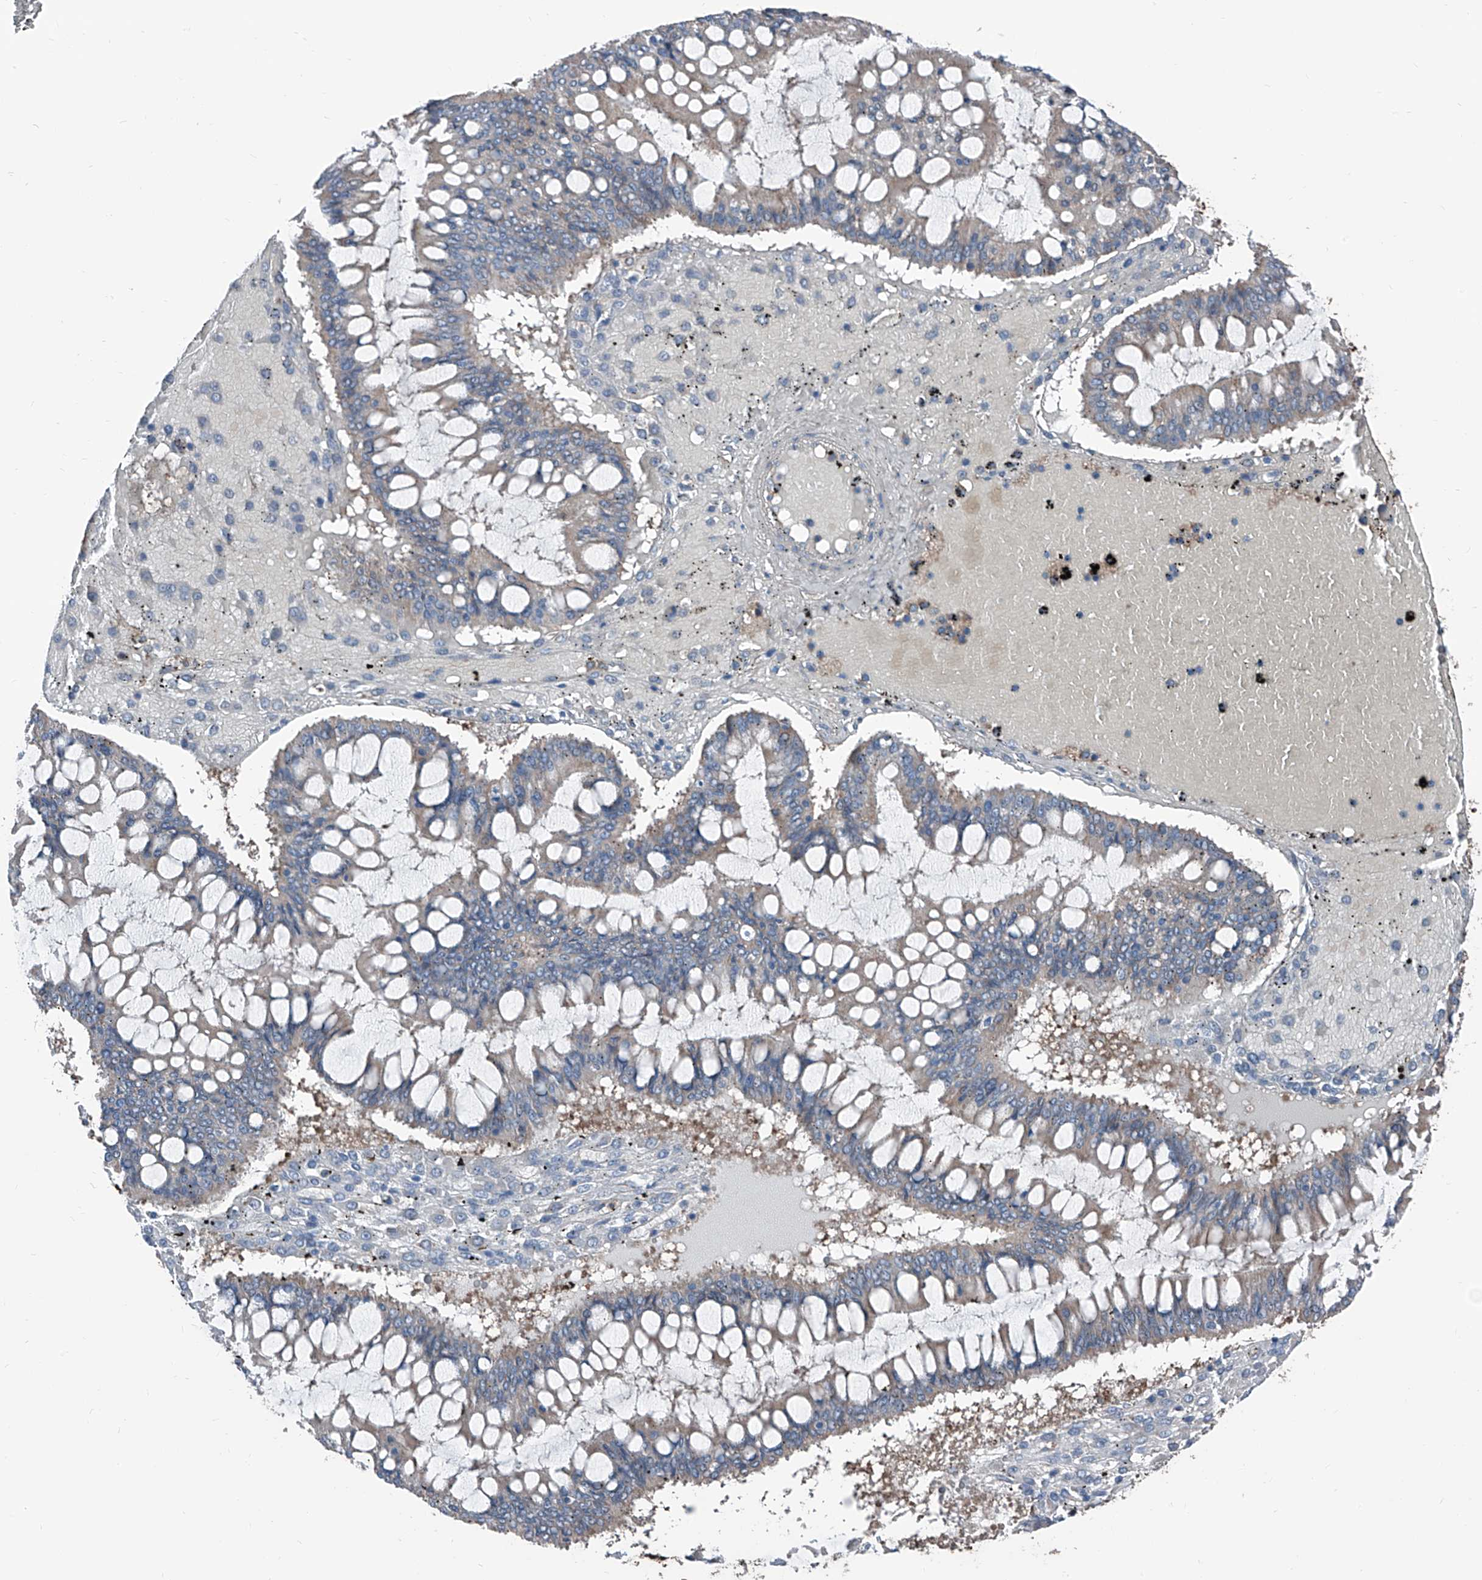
{"staining": {"intensity": "negative", "quantity": "none", "location": "none"}, "tissue": "ovarian cancer", "cell_type": "Tumor cells", "image_type": "cancer", "snomed": [{"axis": "morphology", "description": "Cystadenocarcinoma, mucinous, NOS"}, {"axis": "topography", "description": "Ovary"}], "caption": "The immunohistochemistry histopathology image has no significant staining in tumor cells of mucinous cystadenocarcinoma (ovarian) tissue.", "gene": "GPAT3", "patient": {"sex": "female", "age": 73}}